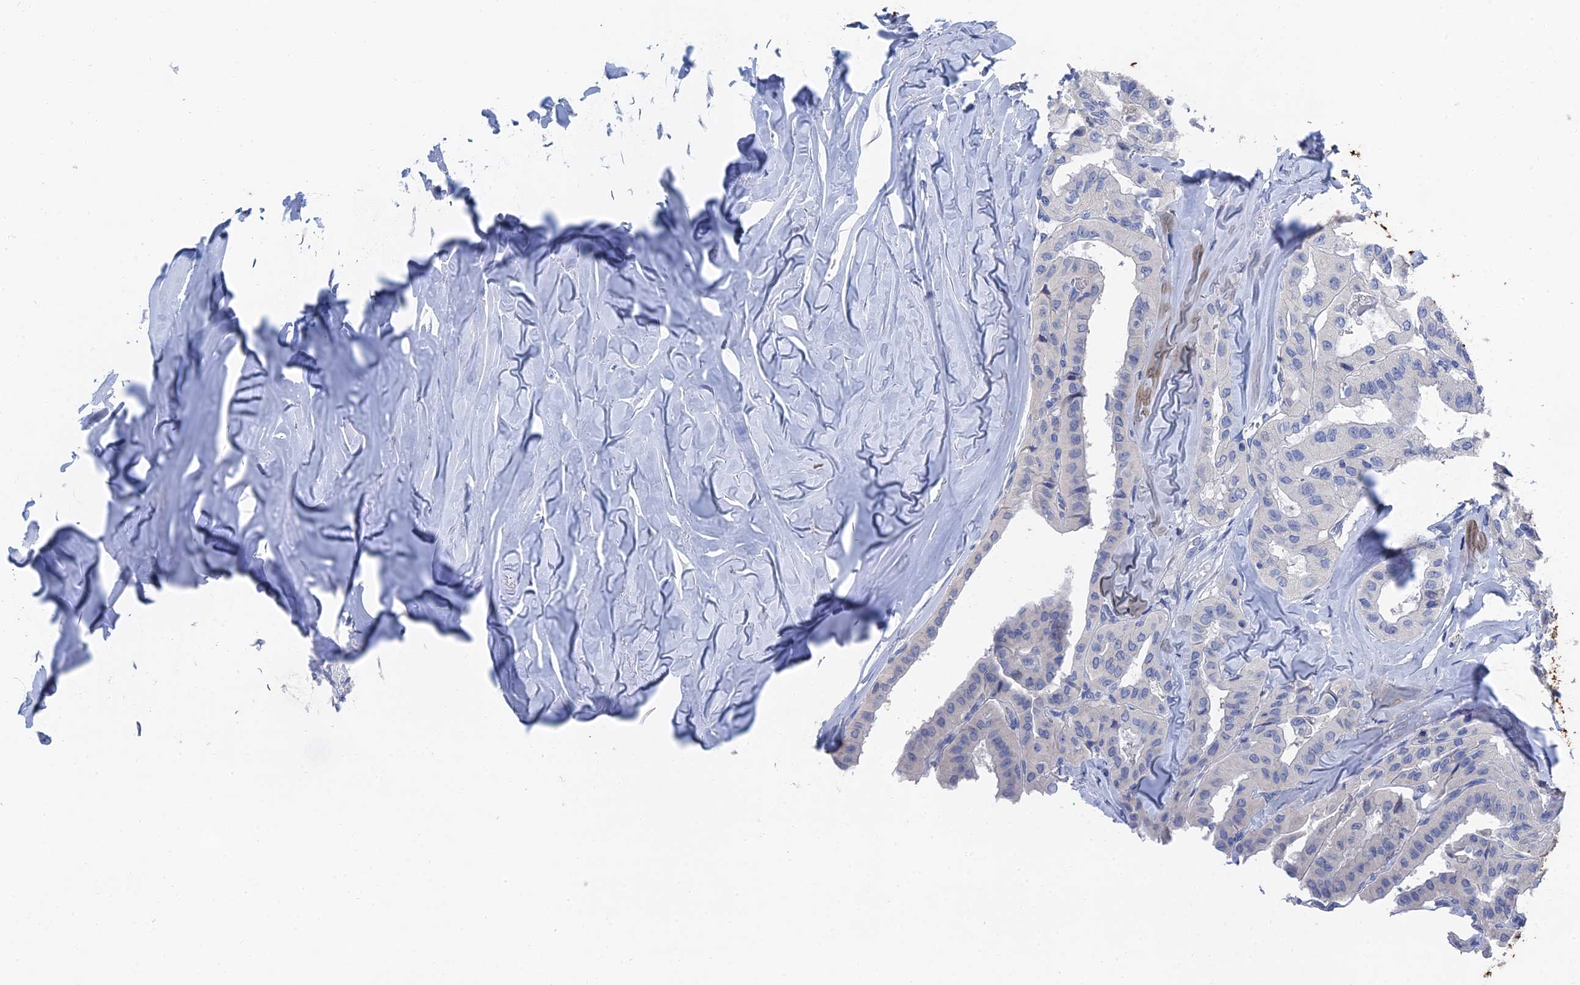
{"staining": {"intensity": "negative", "quantity": "none", "location": "none"}, "tissue": "thyroid cancer", "cell_type": "Tumor cells", "image_type": "cancer", "snomed": [{"axis": "morphology", "description": "Papillary adenocarcinoma, NOS"}, {"axis": "topography", "description": "Thyroid gland"}], "caption": "Tumor cells are negative for brown protein staining in thyroid papillary adenocarcinoma.", "gene": "GFAP", "patient": {"sex": "female", "age": 59}}